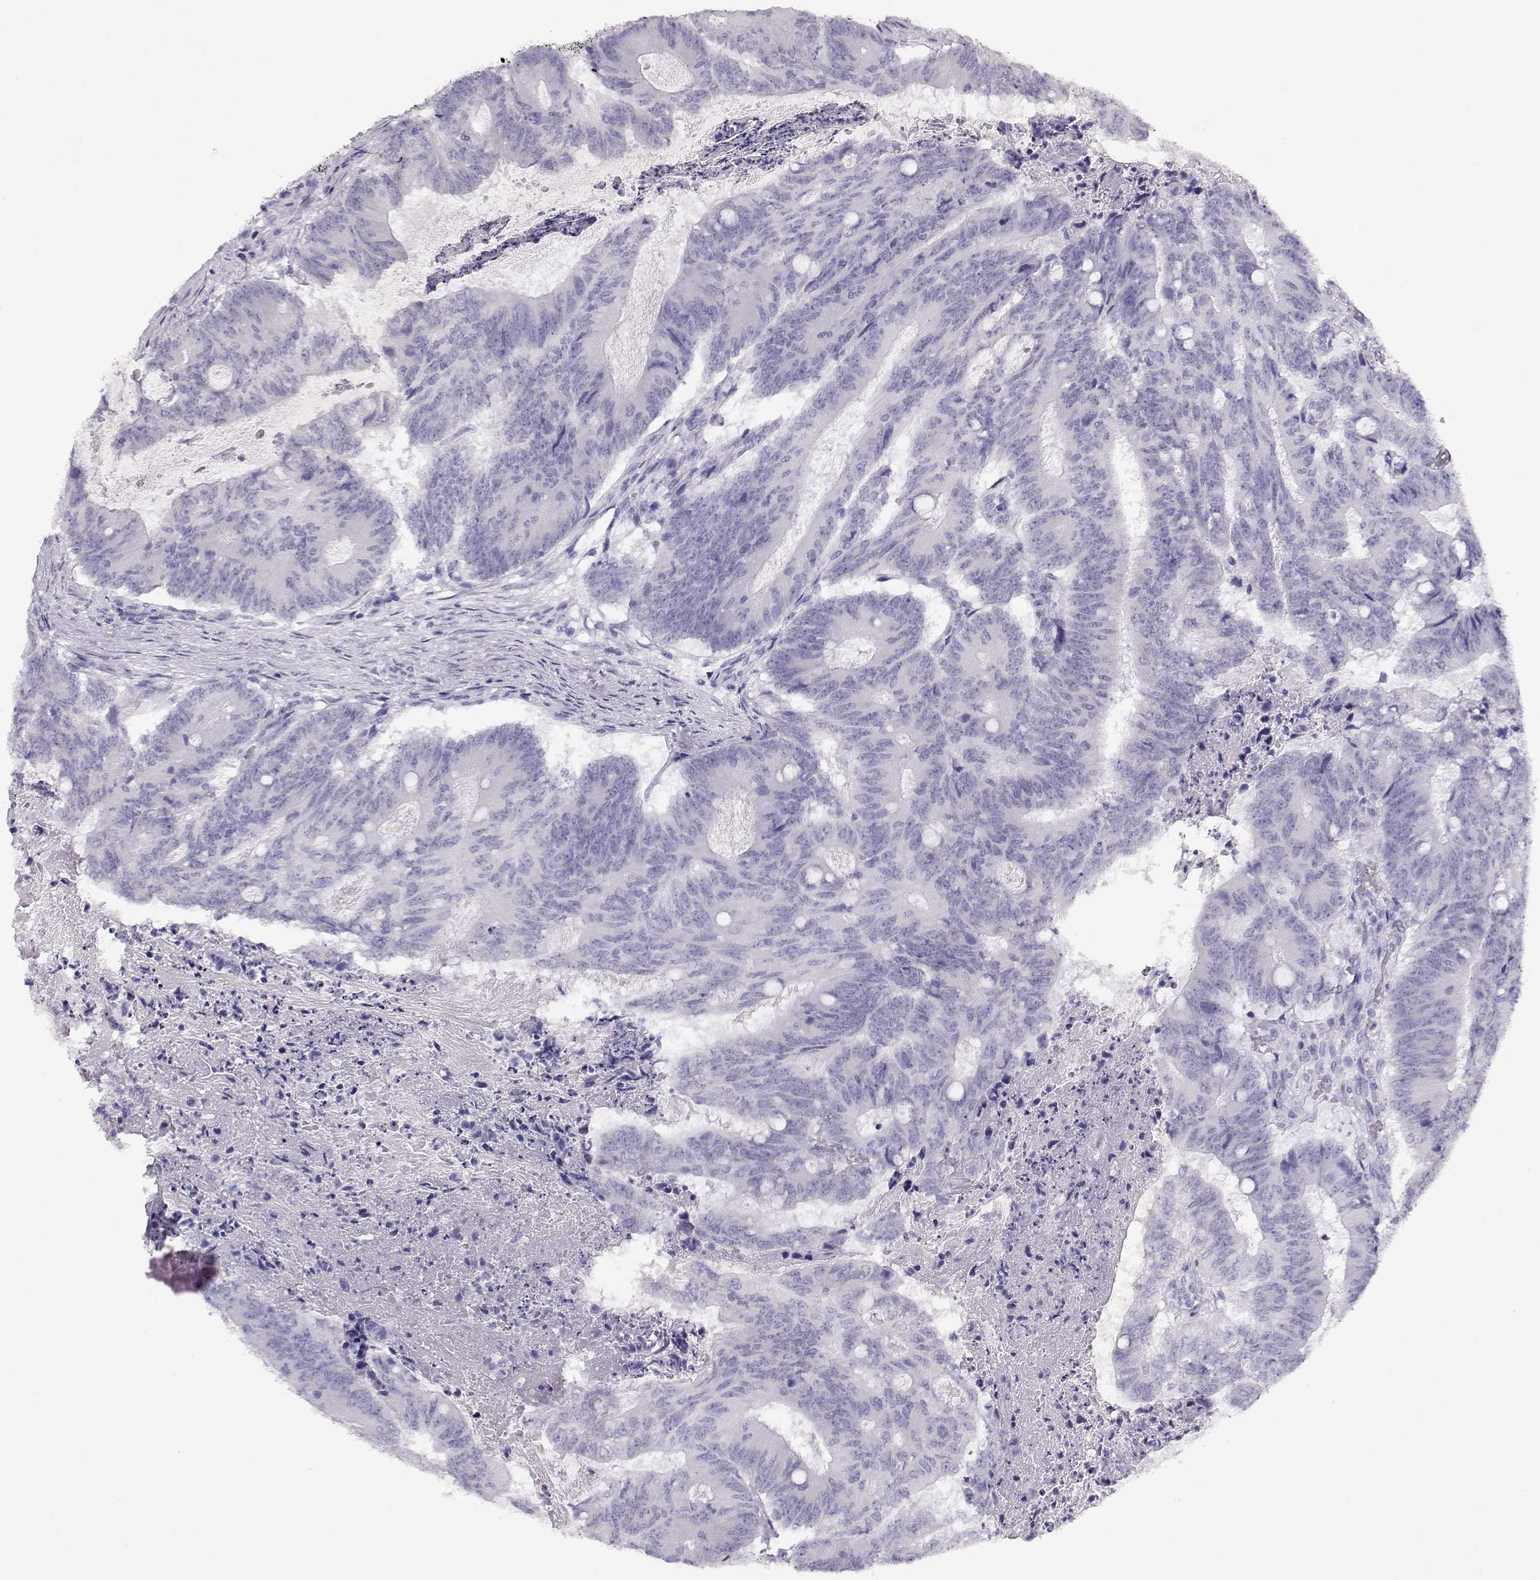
{"staining": {"intensity": "negative", "quantity": "none", "location": "none"}, "tissue": "colorectal cancer", "cell_type": "Tumor cells", "image_type": "cancer", "snomed": [{"axis": "morphology", "description": "Adenocarcinoma, NOS"}, {"axis": "topography", "description": "Colon"}], "caption": "Colorectal cancer (adenocarcinoma) stained for a protein using immunohistochemistry shows no positivity tumor cells.", "gene": "MAGEC1", "patient": {"sex": "female", "age": 70}}